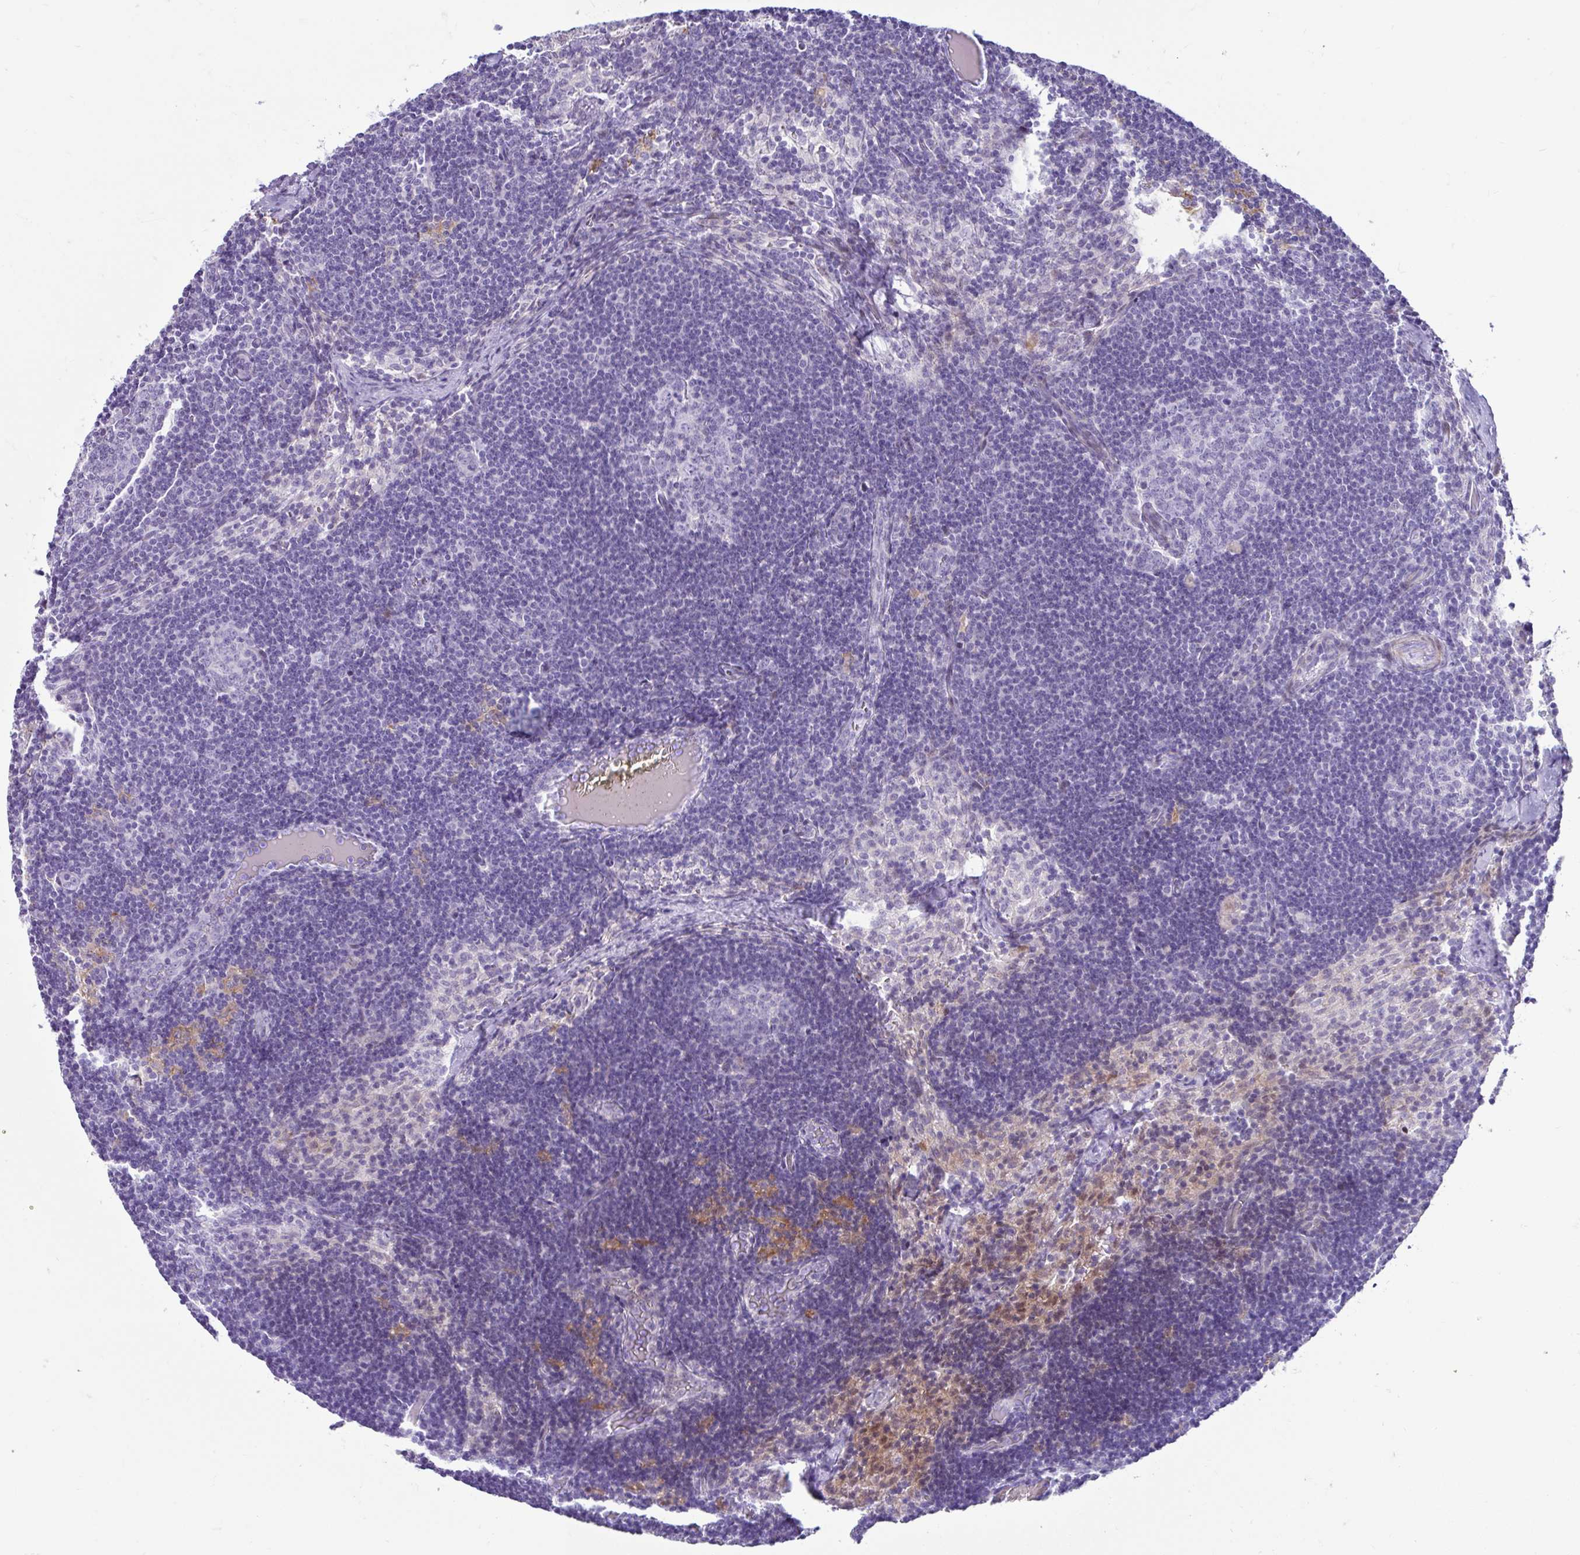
{"staining": {"intensity": "negative", "quantity": "none", "location": "none"}, "tissue": "lymph node", "cell_type": "Germinal center cells", "image_type": "normal", "snomed": [{"axis": "morphology", "description": "Normal tissue, NOS"}, {"axis": "topography", "description": "Lymph node"}], "caption": "This is a image of immunohistochemistry staining of unremarkable lymph node, which shows no staining in germinal center cells.", "gene": "NHLH2", "patient": {"sex": "female", "age": 31}}